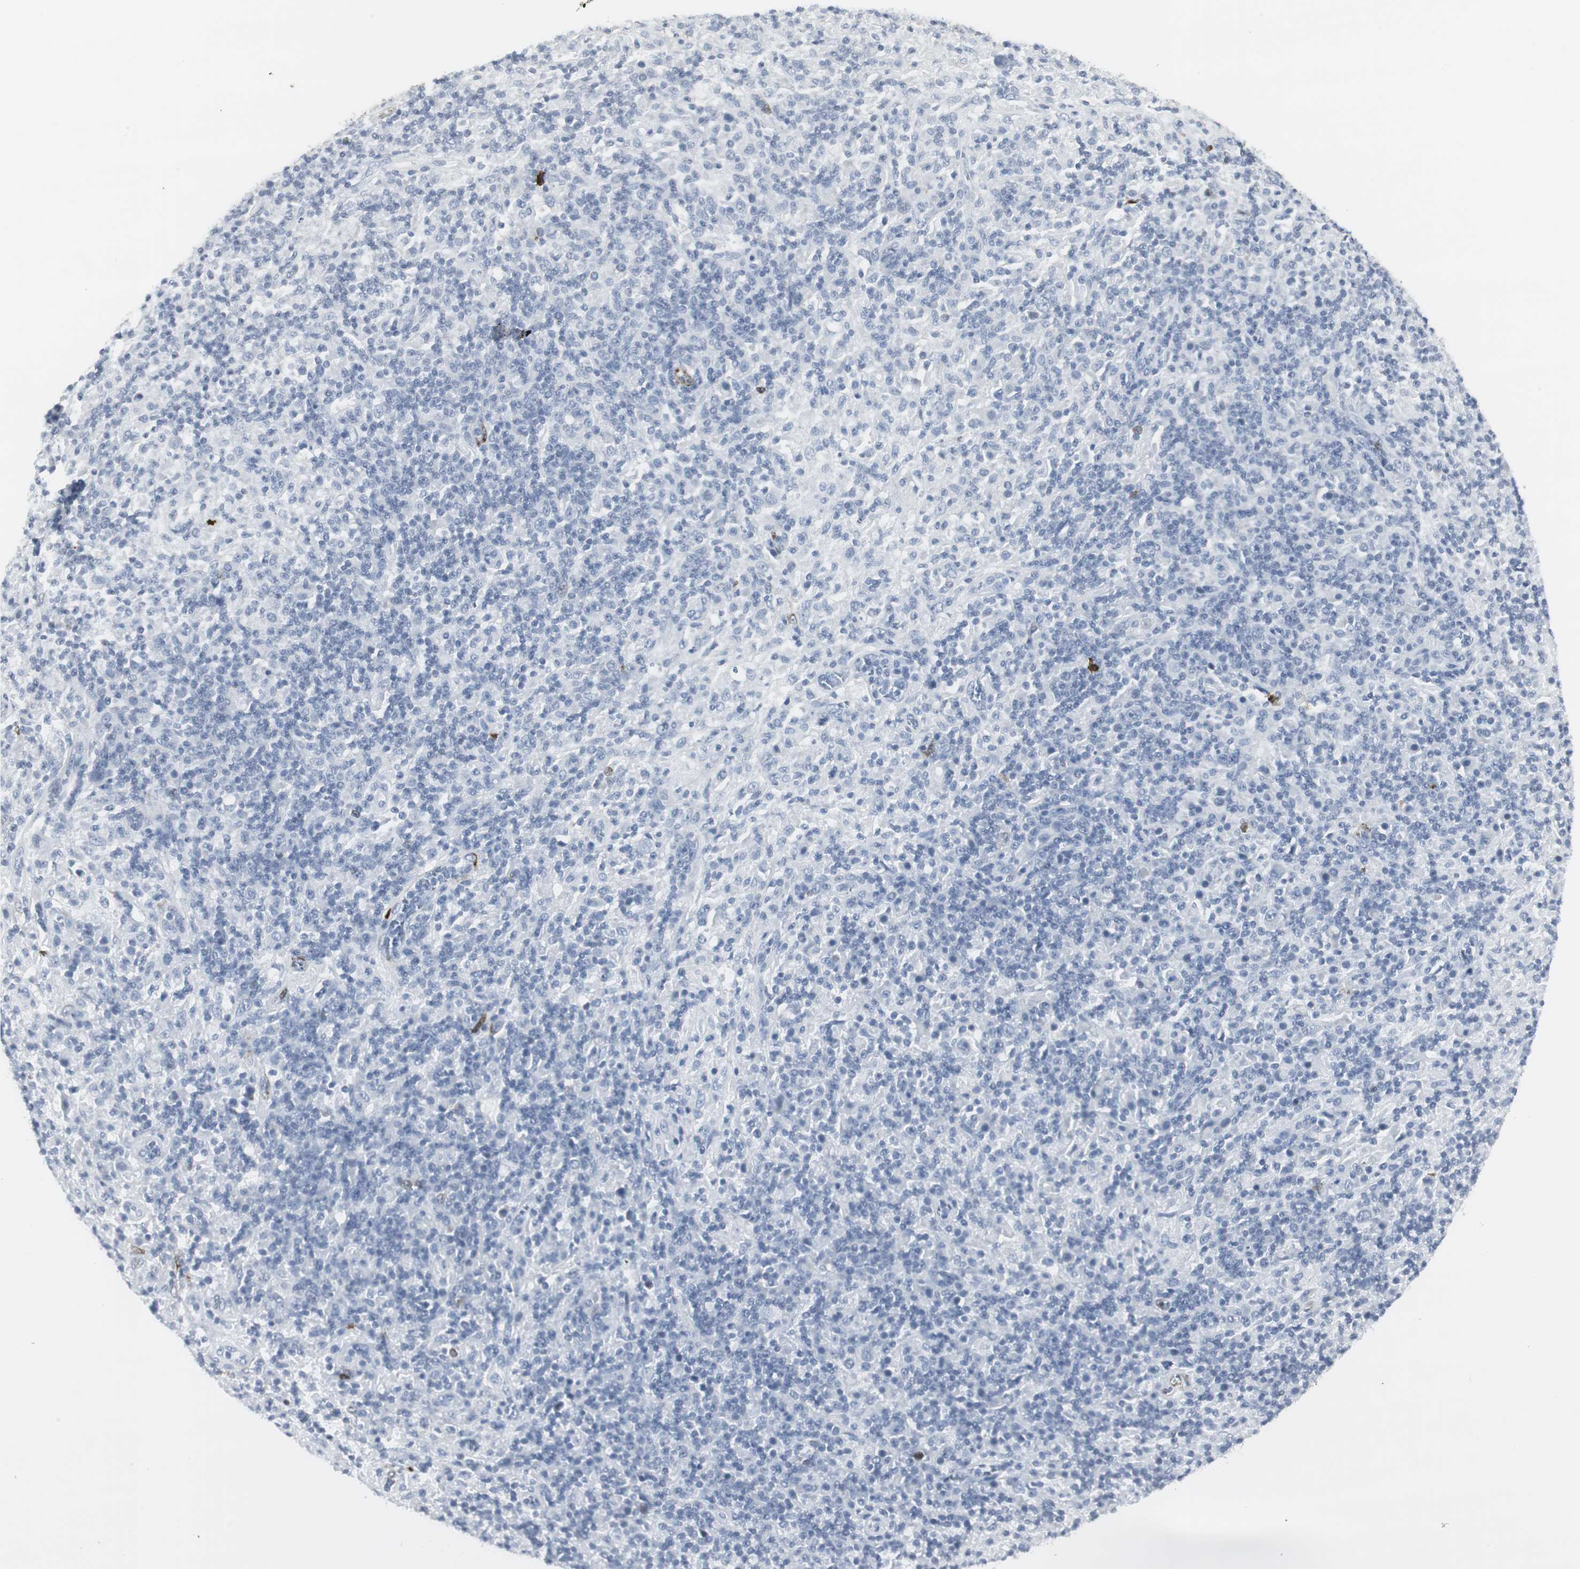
{"staining": {"intensity": "negative", "quantity": "none", "location": "none"}, "tissue": "lymphoma", "cell_type": "Tumor cells", "image_type": "cancer", "snomed": [{"axis": "morphology", "description": "Hodgkin's disease, NOS"}, {"axis": "topography", "description": "Lymph node"}], "caption": "A histopathology image of human Hodgkin's disease is negative for staining in tumor cells. (DAB immunohistochemistry with hematoxylin counter stain).", "gene": "PPP1R14A", "patient": {"sex": "male", "age": 70}}